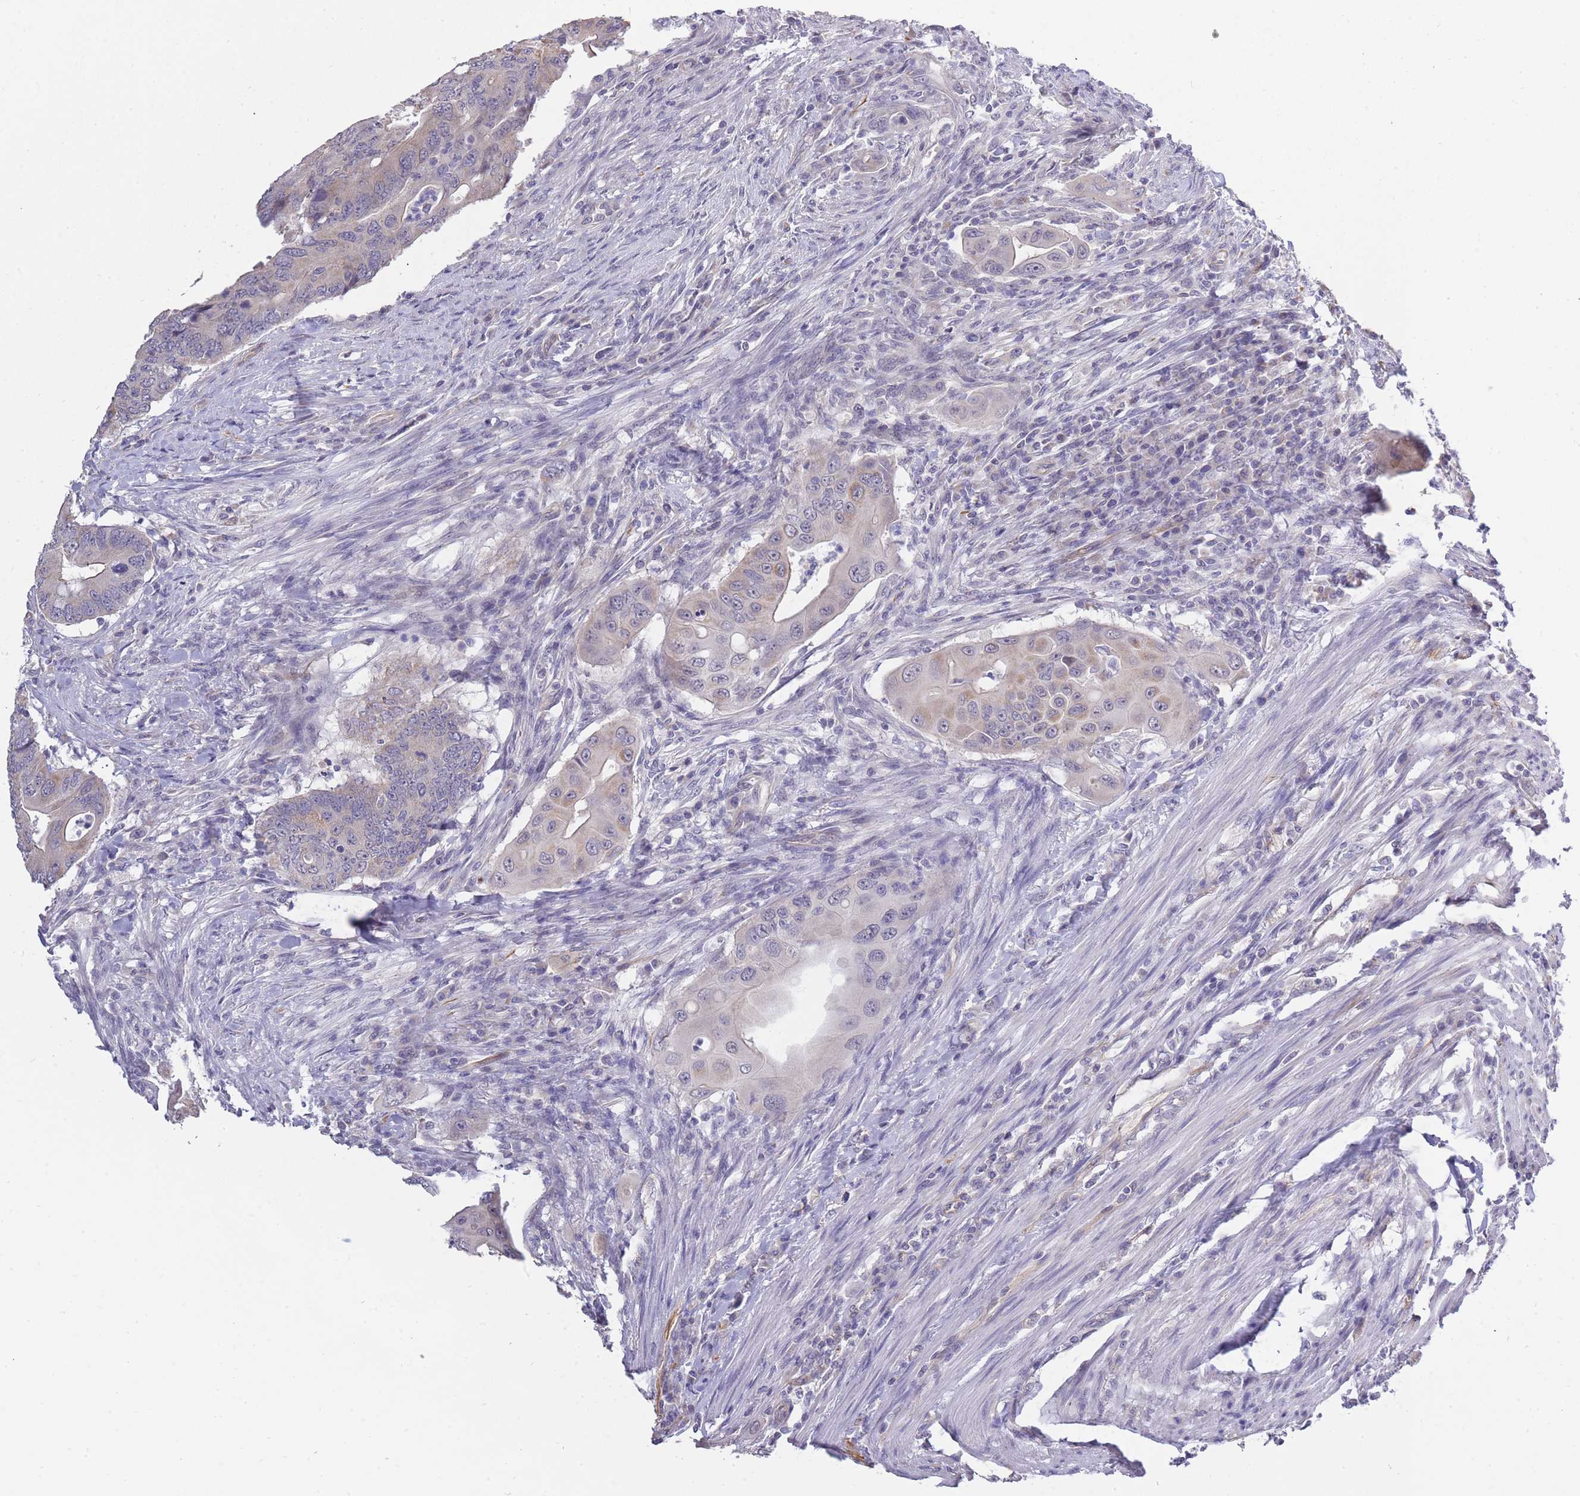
{"staining": {"intensity": "weak", "quantity": "<25%", "location": "cytoplasmic/membranous"}, "tissue": "colorectal cancer", "cell_type": "Tumor cells", "image_type": "cancer", "snomed": [{"axis": "morphology", "description": "Adenocarcinoma, NOS"}, {"axis": "topography", "description": "Colon"}], "caption": "Tumor cells show no significant protein expression in colorectal adenocarcinoma. The staining was performed using DAB (3,3'-diaminobenzidine) to visualize the protein expression in brown, while the nuclei were stained in blue with hematoxylin (Magnification: 20x).", "gene": "C19orf25", "patient": {"sex": "male", "age": 71}}